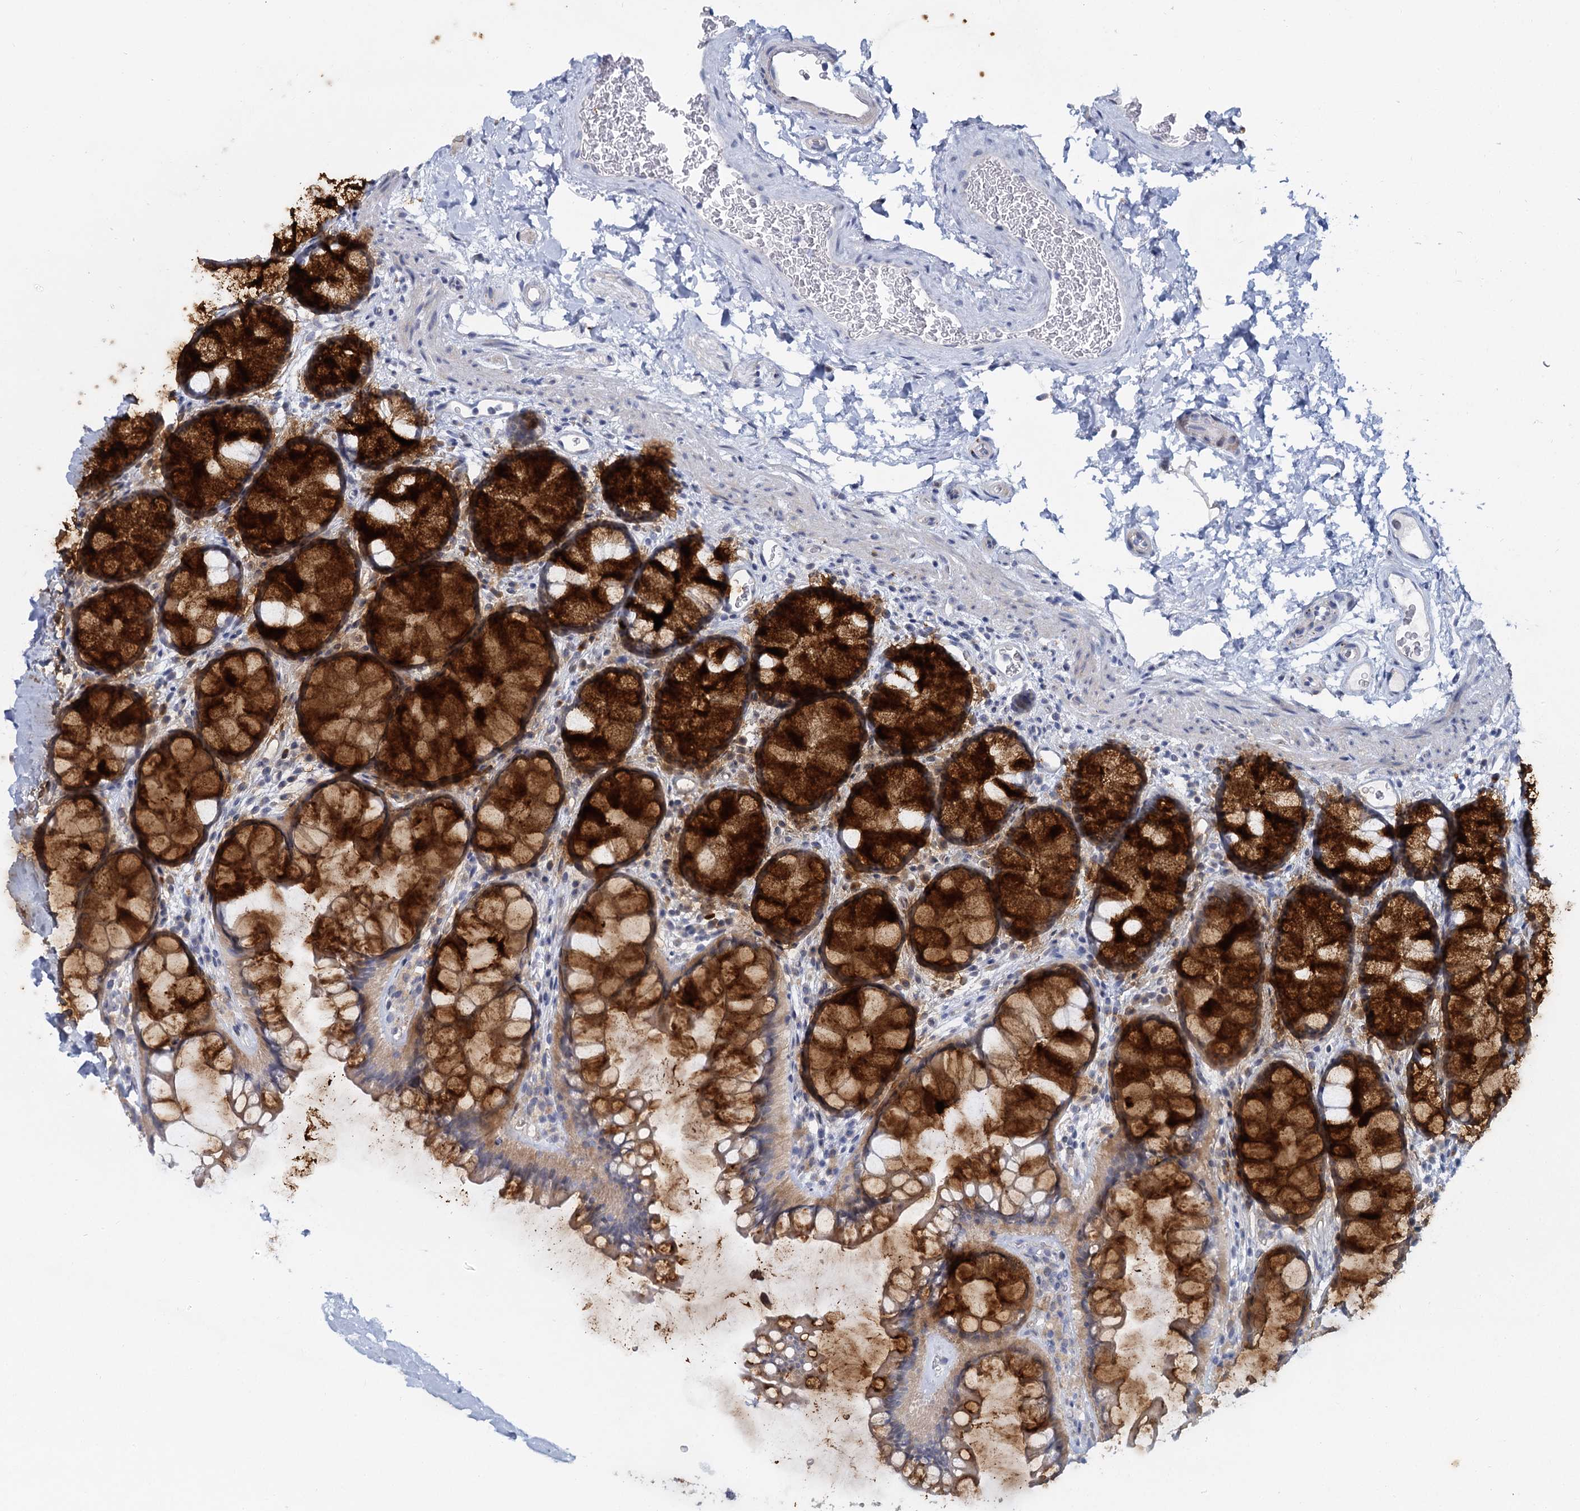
{"staining": {"intensity": "negative", "quantity": "none", "location": "none"}, "tissue": "colon", "cell_type": "Endothelial cells", "image_type": "normal", "snomed": [{"axis": "morphology", "description": "Normal tissue, NOS"}, {"axis": "topography", "description": "Colon"}], "caption": "Immunohistochemistry (IHC) photomicrograph of unremarkable colon: human colon stained with DAB shows no significant protein positivity in endothelial cells. (IHC, brightfield microscopy, high magnification).", "gene": "ACRBP", "patient": {"sex": "female", "age": 82}}